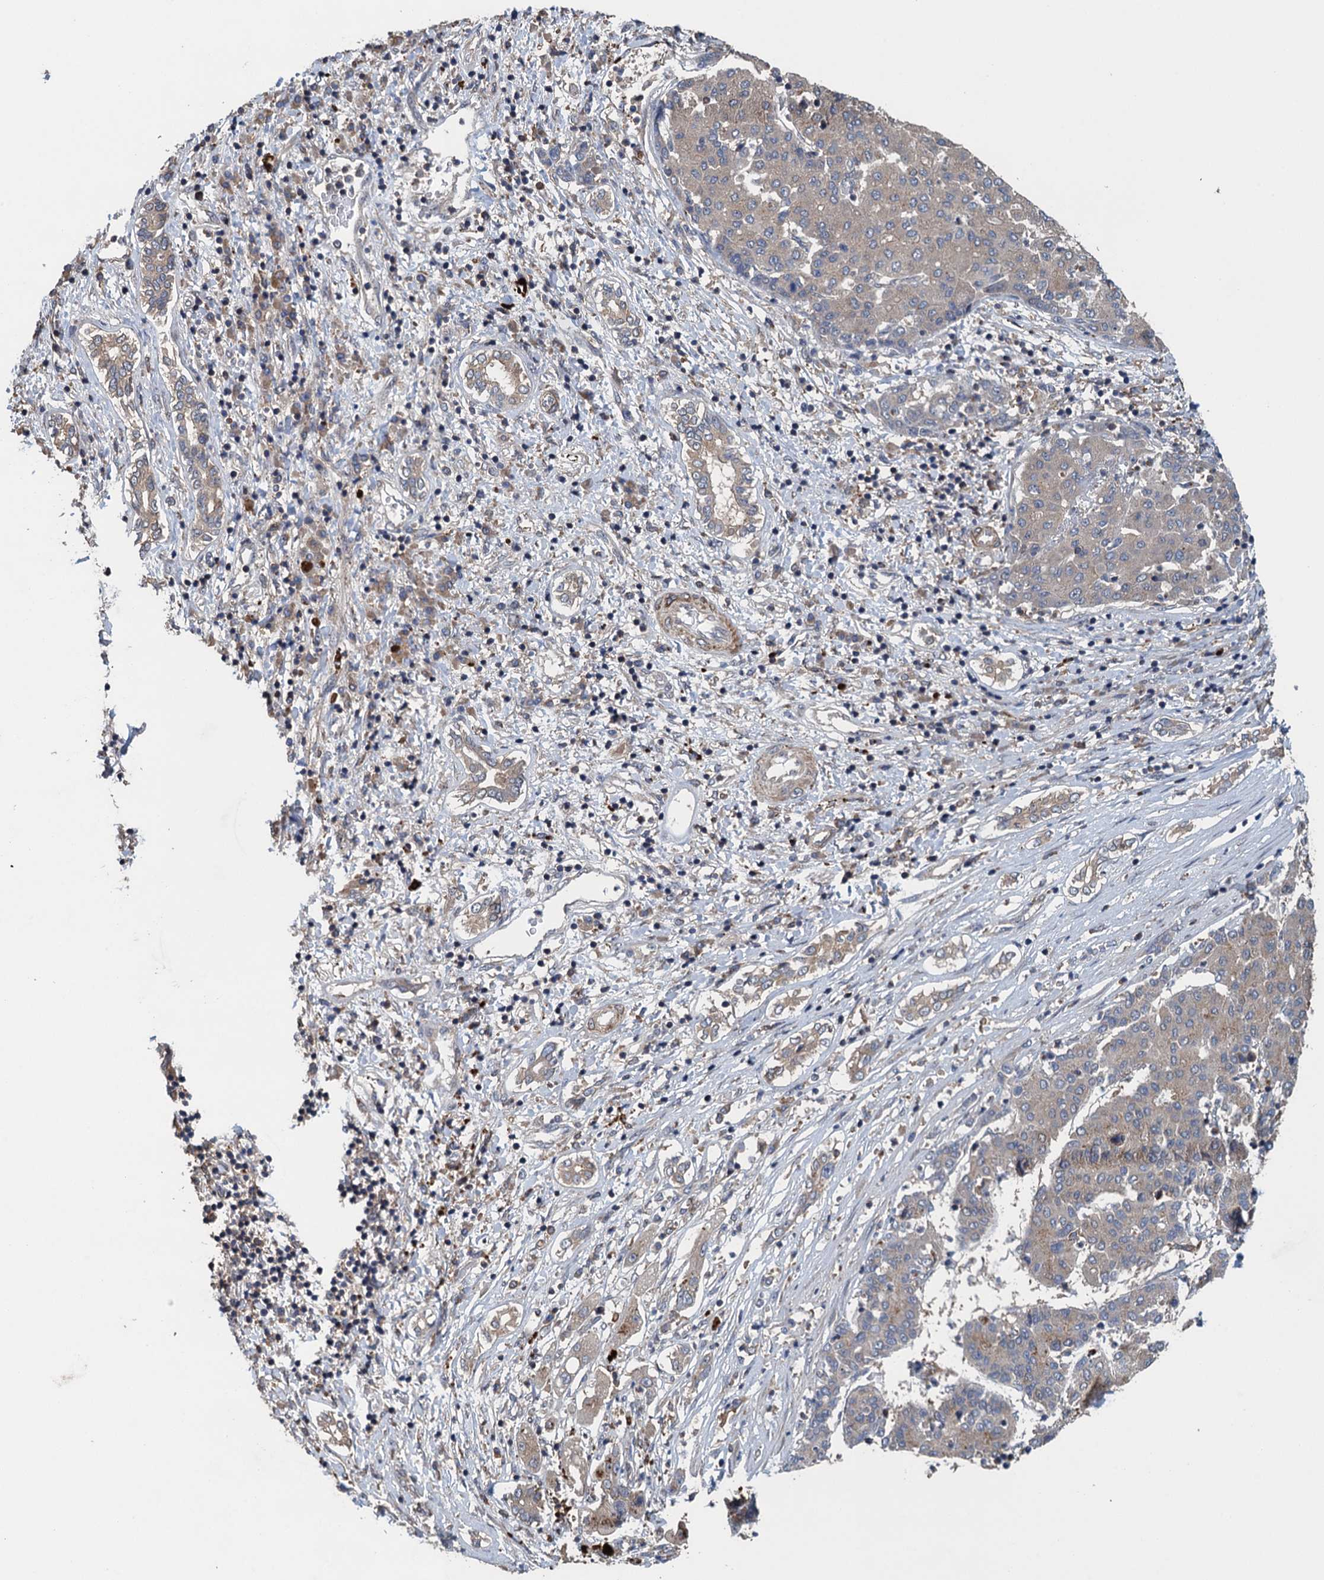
{"staining": {"intensity": "weak", "quantity": "<25%", "location": "cytoplasmic/membranous"}, "tissue": "liver cancer", "cell_type": "Tumor cells", "image_type": "cancer", "snomed": [{"axis": "morphology", "description": "Carcinoma, Hepatocellular, NOS"}, {"axis": "topography", "description": "Liver"}], "caption": "High magnification brightfield microscopy of liver cancer stained with DAB (brown) and counterstained with hematoxylin (blue): tumor cells show no significant staining.", "gene": "CNTN5", "patient": {"sex": "male", "age": 65}}